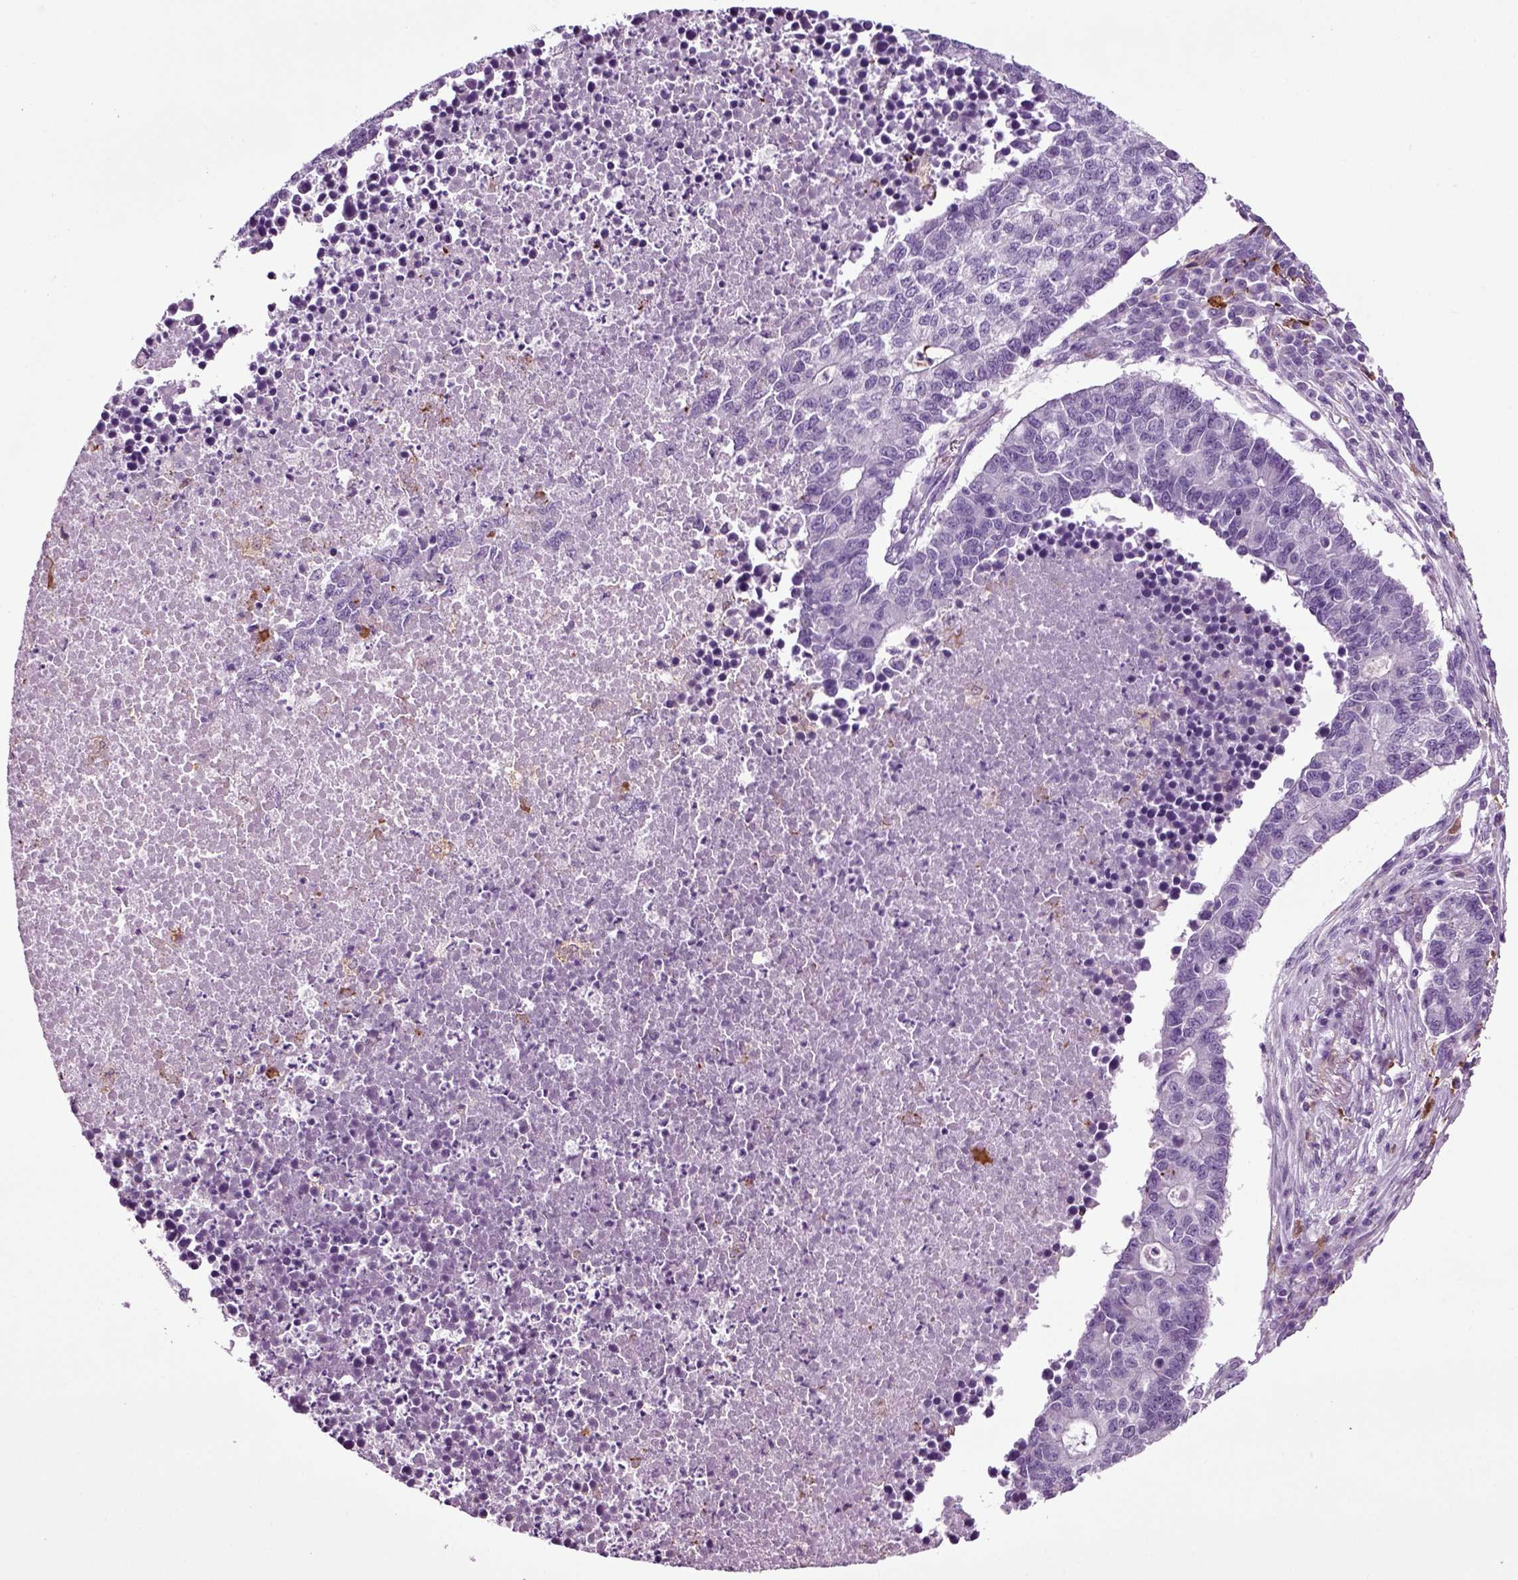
{"staining": {"intensity": "negative", "quantity": "none", "location": "none"}, "tissue": "lung cancer", "cell_type": "Tumor cells", "image_type": "cancer", "snomed": [{"axis": "morphology", "description": "Adenocarcinoma, NOS"}, {"axis": "topography", "description": "Lung"}], "caption": "Photomicrograph shows no protein expression in tumor cells of lung cancer tissue.", "gene": "DNAH10", "patient": {"sex": "male", "age": 57}}